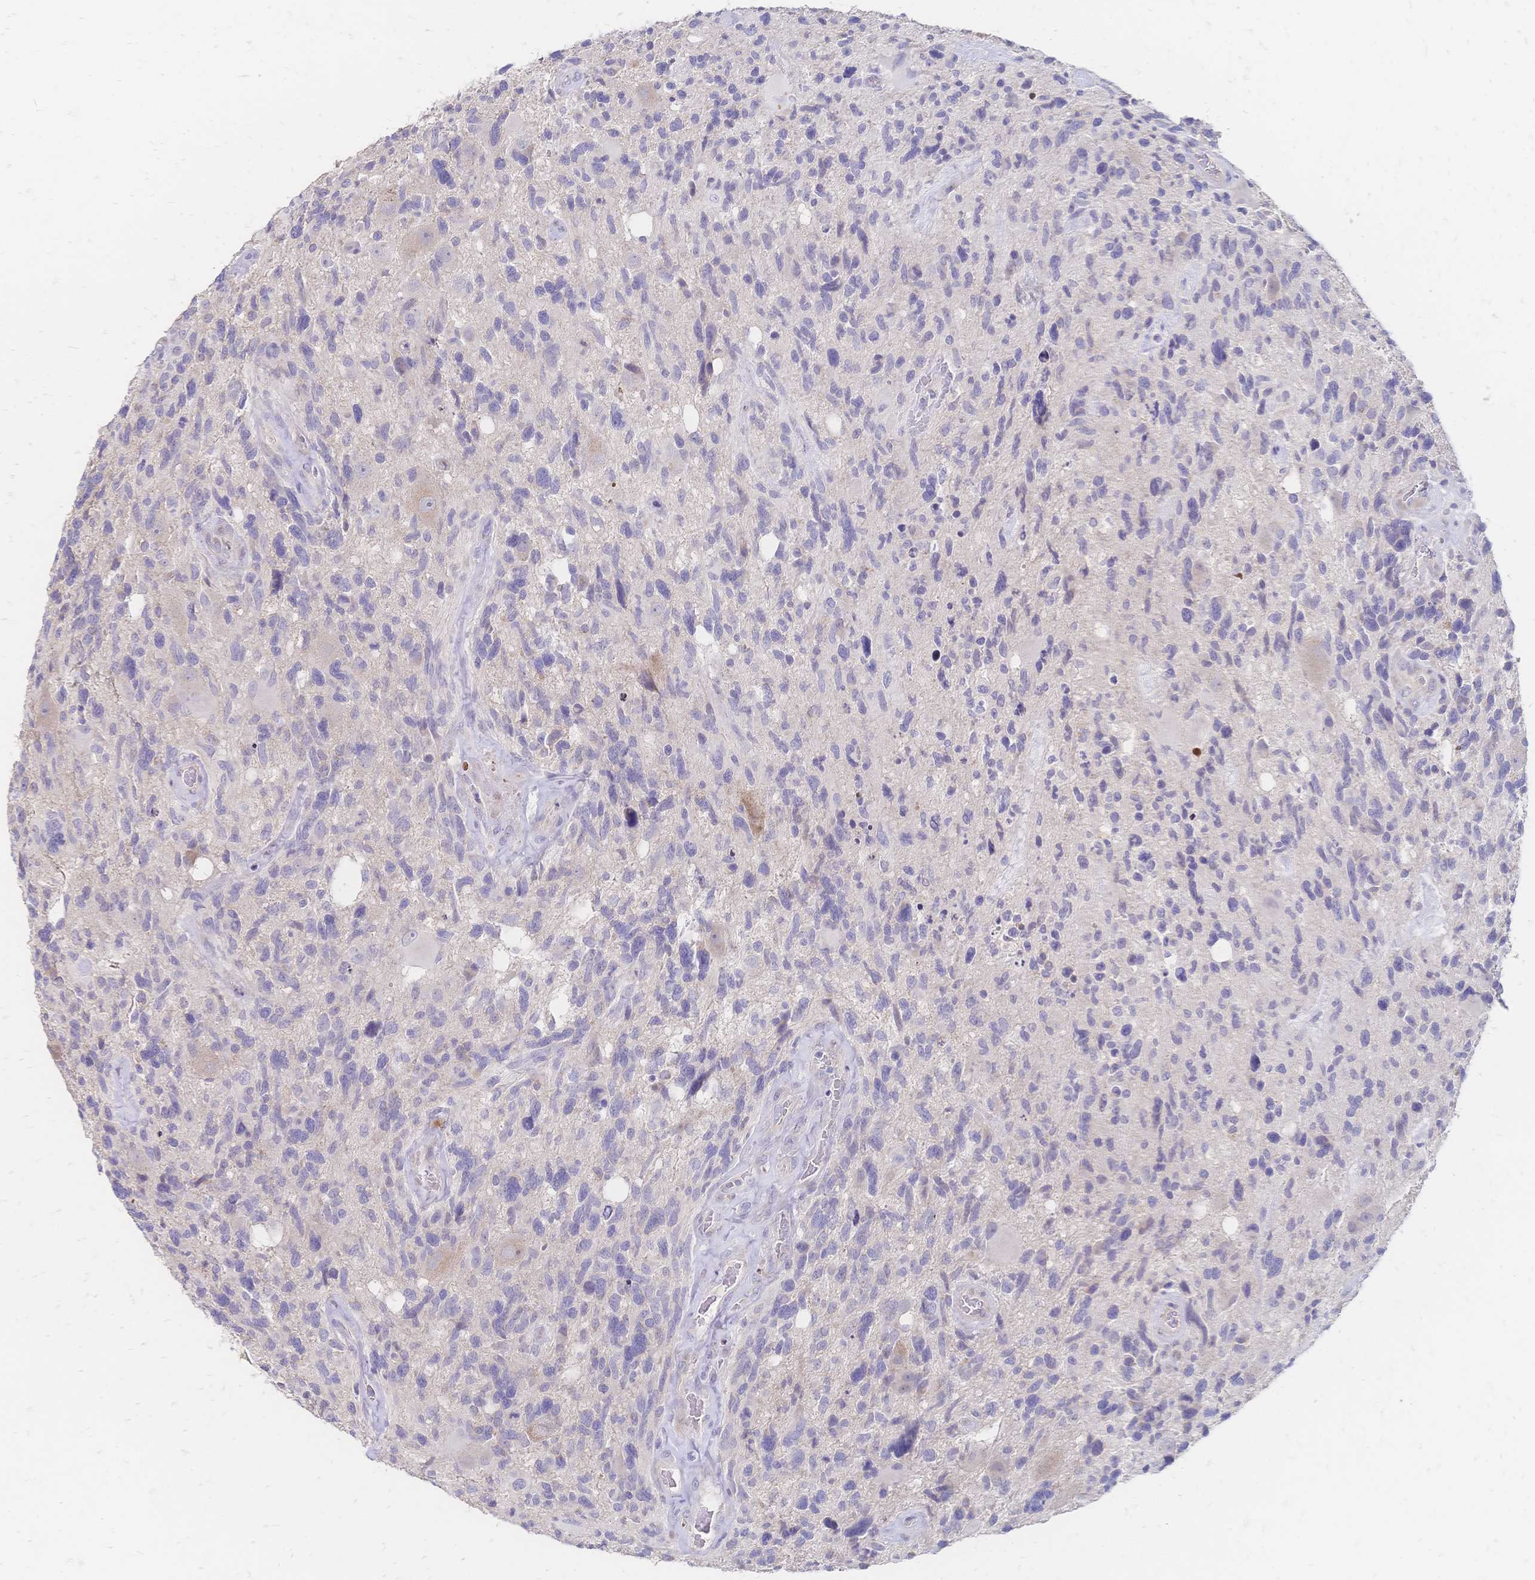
{"staining": {"intensity": "negative", "quantity": "none", "location": "none"}, "tissue": "glioma", "cell_type": "Tumor cells", "image_type": "cancer", "snomed": [{"axis": "morphology", "description": "Glioma, malignant, High grade"}, {"axis": "topography", "description": "Brain"}], "caption": "IHC image of neoplastic tissue: glioma stained with DAB (3,3'-diaminobenzidine) reveals no significant protein expression in tumor cells. (Brightfield microscopy of DAB (3,3'-diaminobenzidine) IHC at high magnification).", "gene": "VWC2L", "patient": {"sex": "male", "age": 49}}